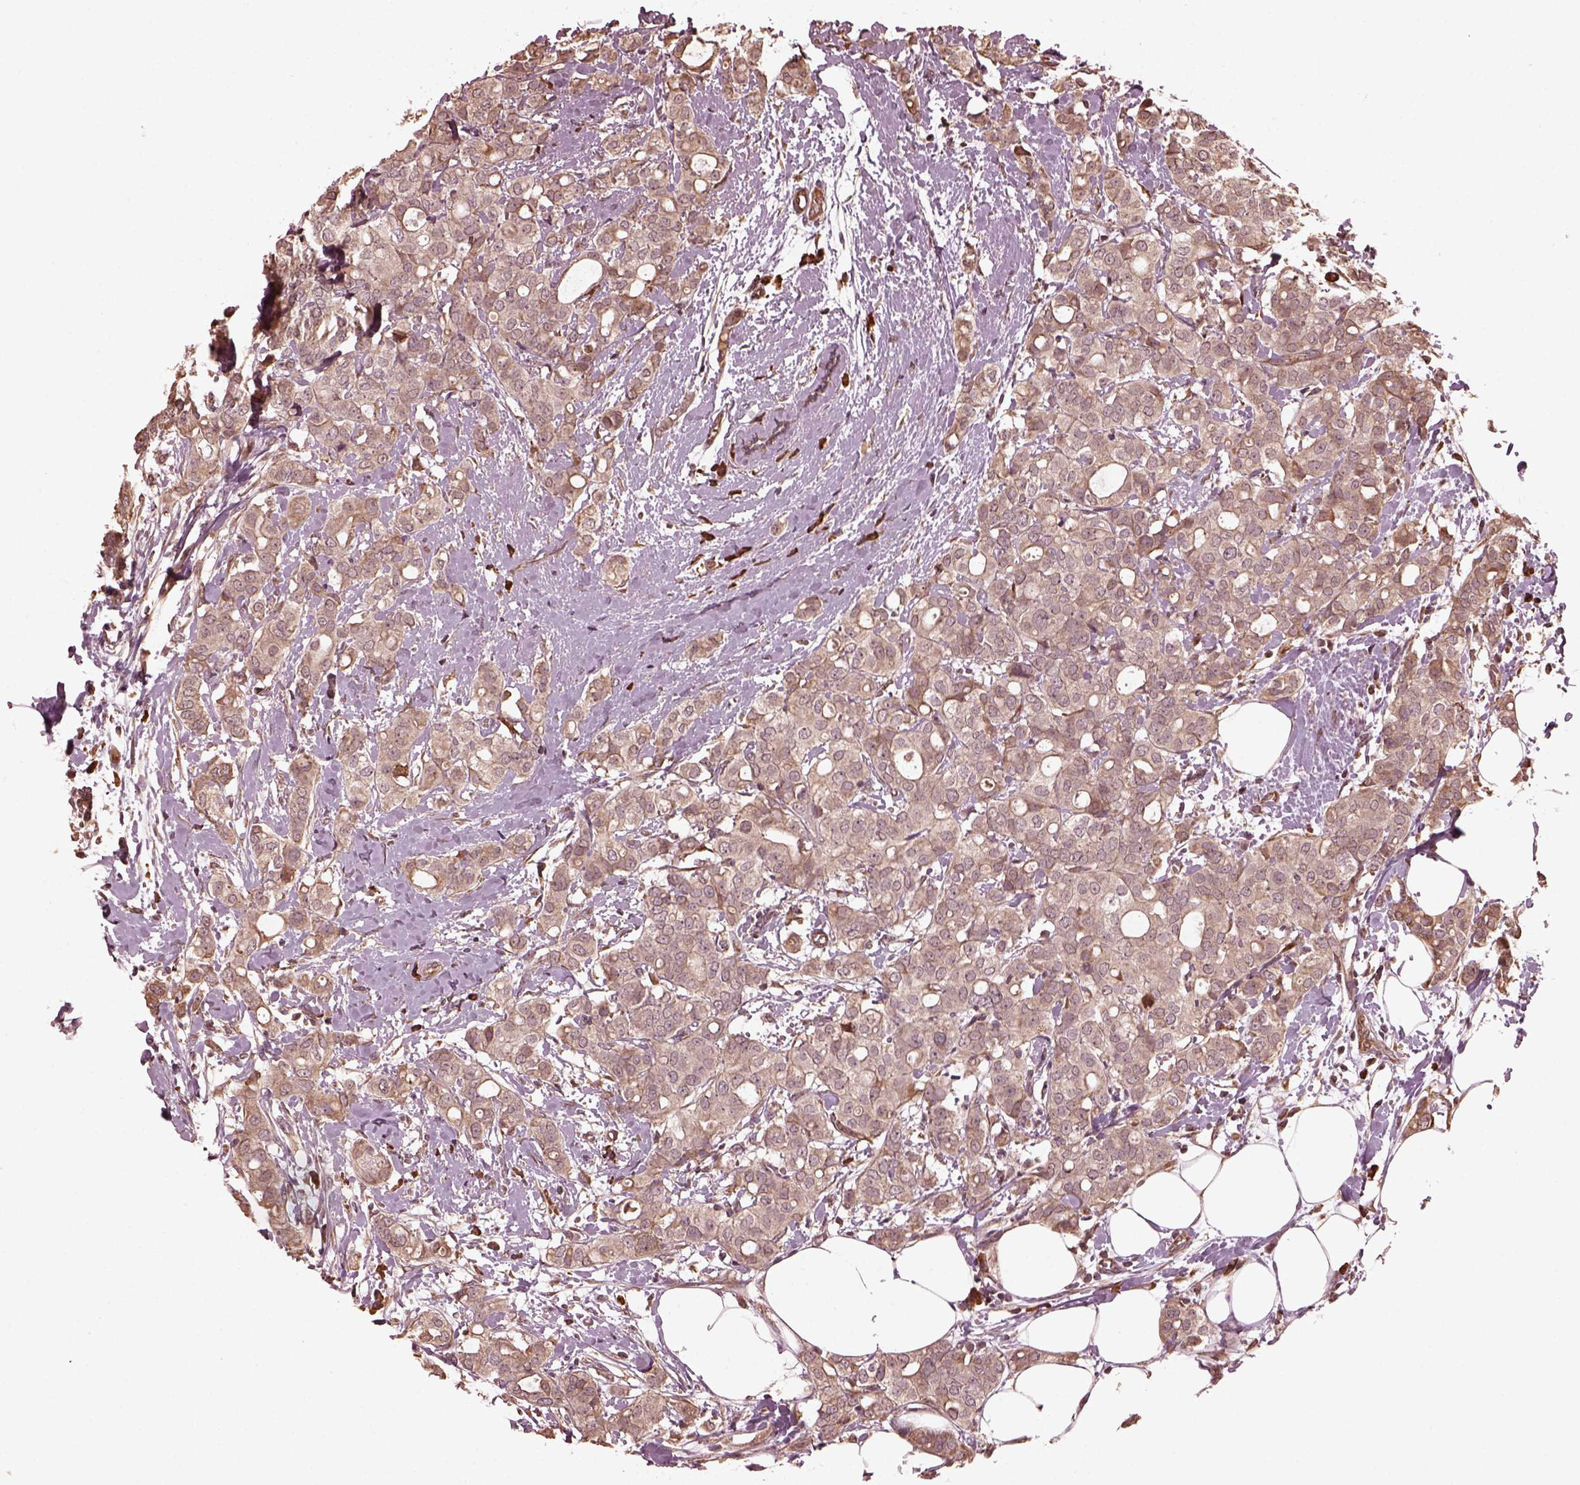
{"staining": {"intensity": "weak", "quantity": ">75%", "location": "cytoplasmic/membranous"}, "tissue": "breast cancer", "cell_type": "Tumor cells", "image_type": "cancer", "snomed": [{"axis": "morphology", "description": "Duct carcinoma"}, {"axis": "topography", "description": "Breast"}], "caption": "Immunohistochemical staining of human breast cancer (infiltrating ductal carcinoma) shows weak cytoplasmic/membranous protein staining in about >75% of tumor cells. The protein of interest is shown in brown color, while the nuclei are stained blue.", "gene": "ZNF292", "patient": {"sex": "female", "age": 40}}